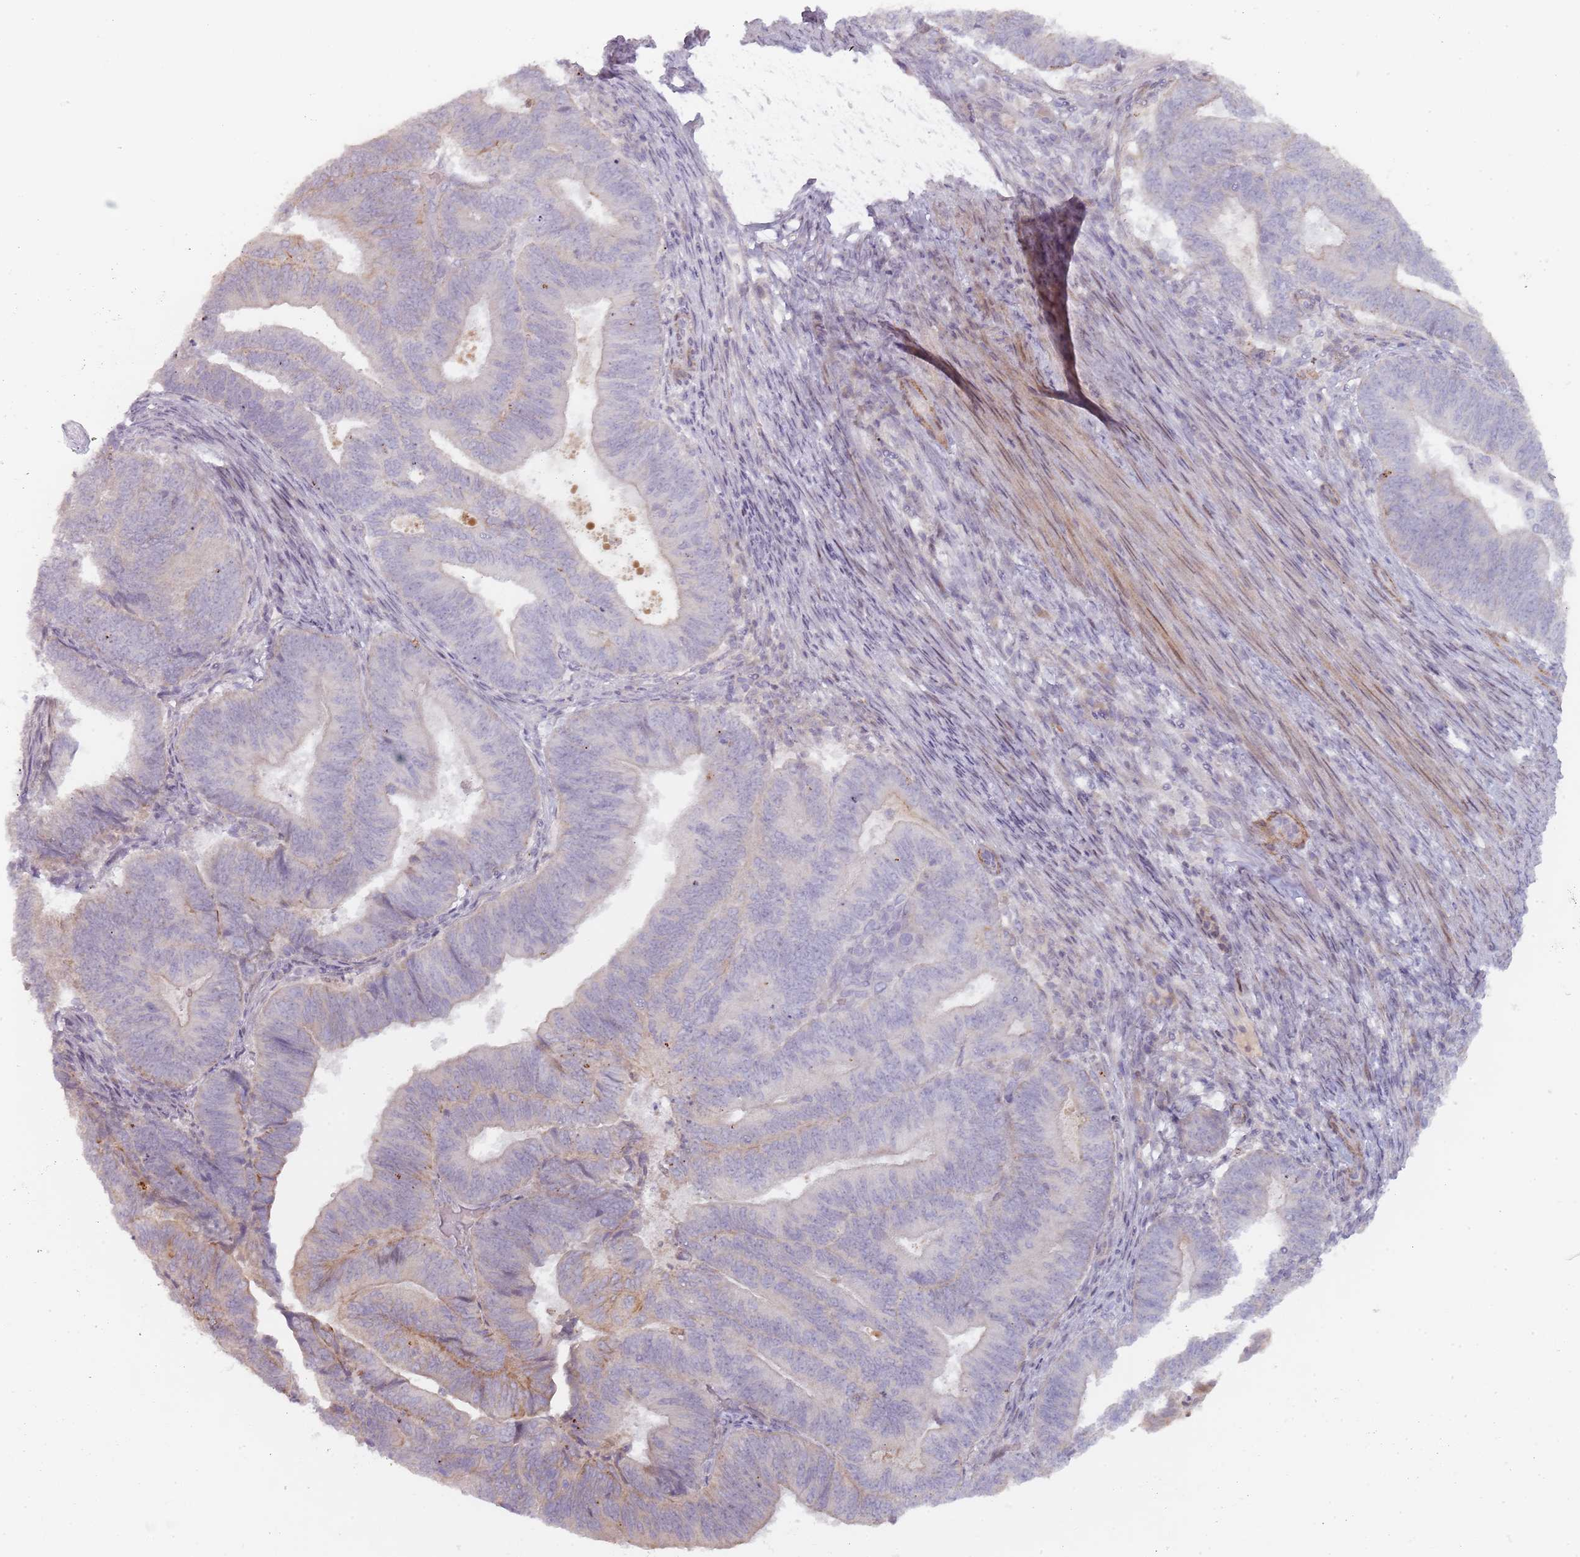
{"staining": {"intensity": "negative", "quantity": "none", "location": "none"}, "tissue": "endometrial cancer", "cell_type": "Tumor cells", "image_type": "cancer", "snomed": [{"axis": "morphology", "description": "Adenocarcinoma, NOS"}, {"axis": "topography", "description": "Endometrium"}], "caption": "Micrograph shows no protein staining in tumor cells of endometrial adenocarcinoma tissue. (Immunohistochemistry (ihc), brightfield microscopy, high magnification).", "gene": "RPS6KA2", "patient": {"sex": "female", "age": 70}}